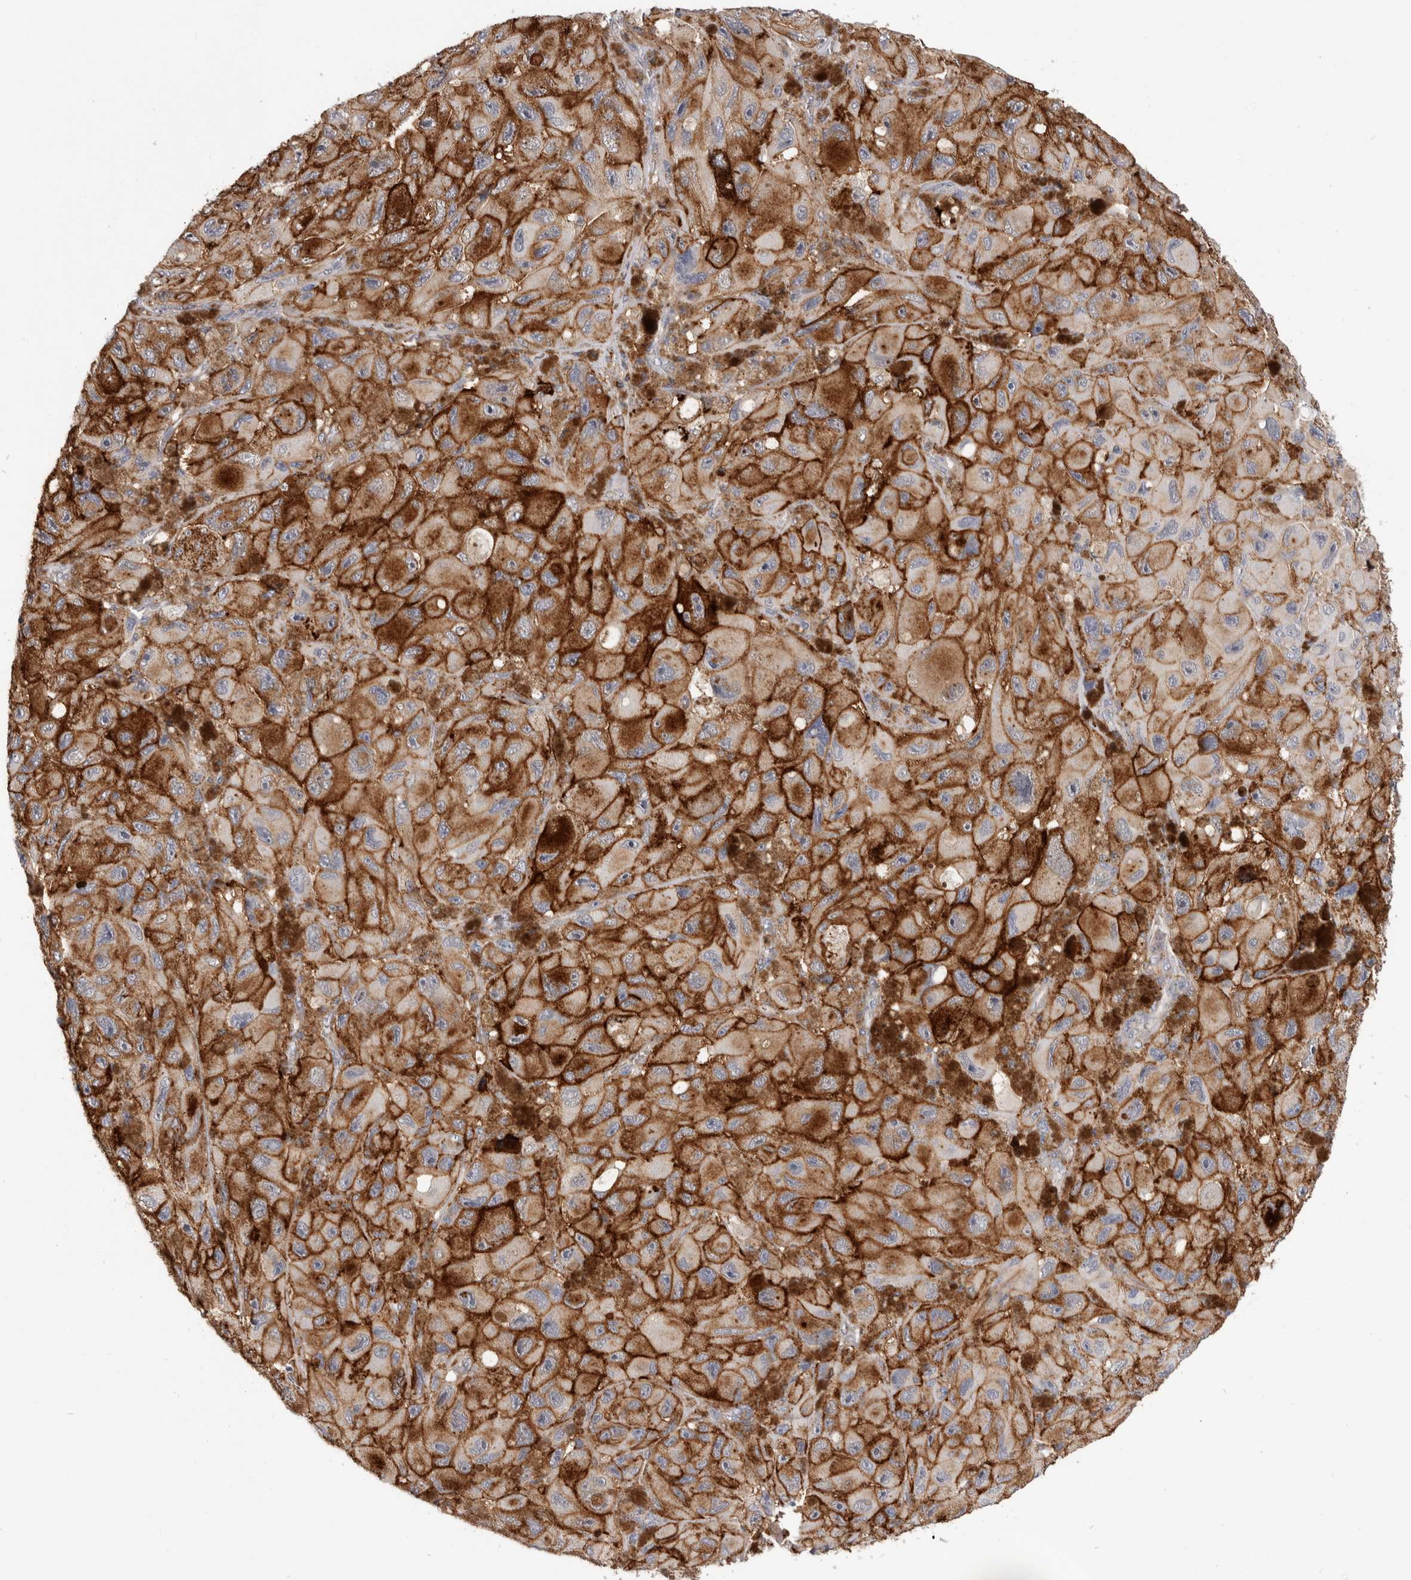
{"staining": {"intensity": "strong", "quantity": ">75%", "location": "cytoplasmic/membranous"}, "tissue": "melanoma", "cell_type": "Tumor cells", "image_type": "cancer", "snomed": [{"axis": "morphology", "description": "Malignant melanoma, NOS"}, {"axis": "topography", "description": "Skin"}], "caption": "Immunohistochemistry (IHC) micrograph of neoplastic tissue: melanoma stained using IHC exhibits high levels of strong protein expression localized specifically in the cytoplasmic/membranous of tumor cells, appearing as a cytoplasmic/membranous brown color.", "gene": "CCDC88B", "patient": {"sex": "female", "age": 73}}